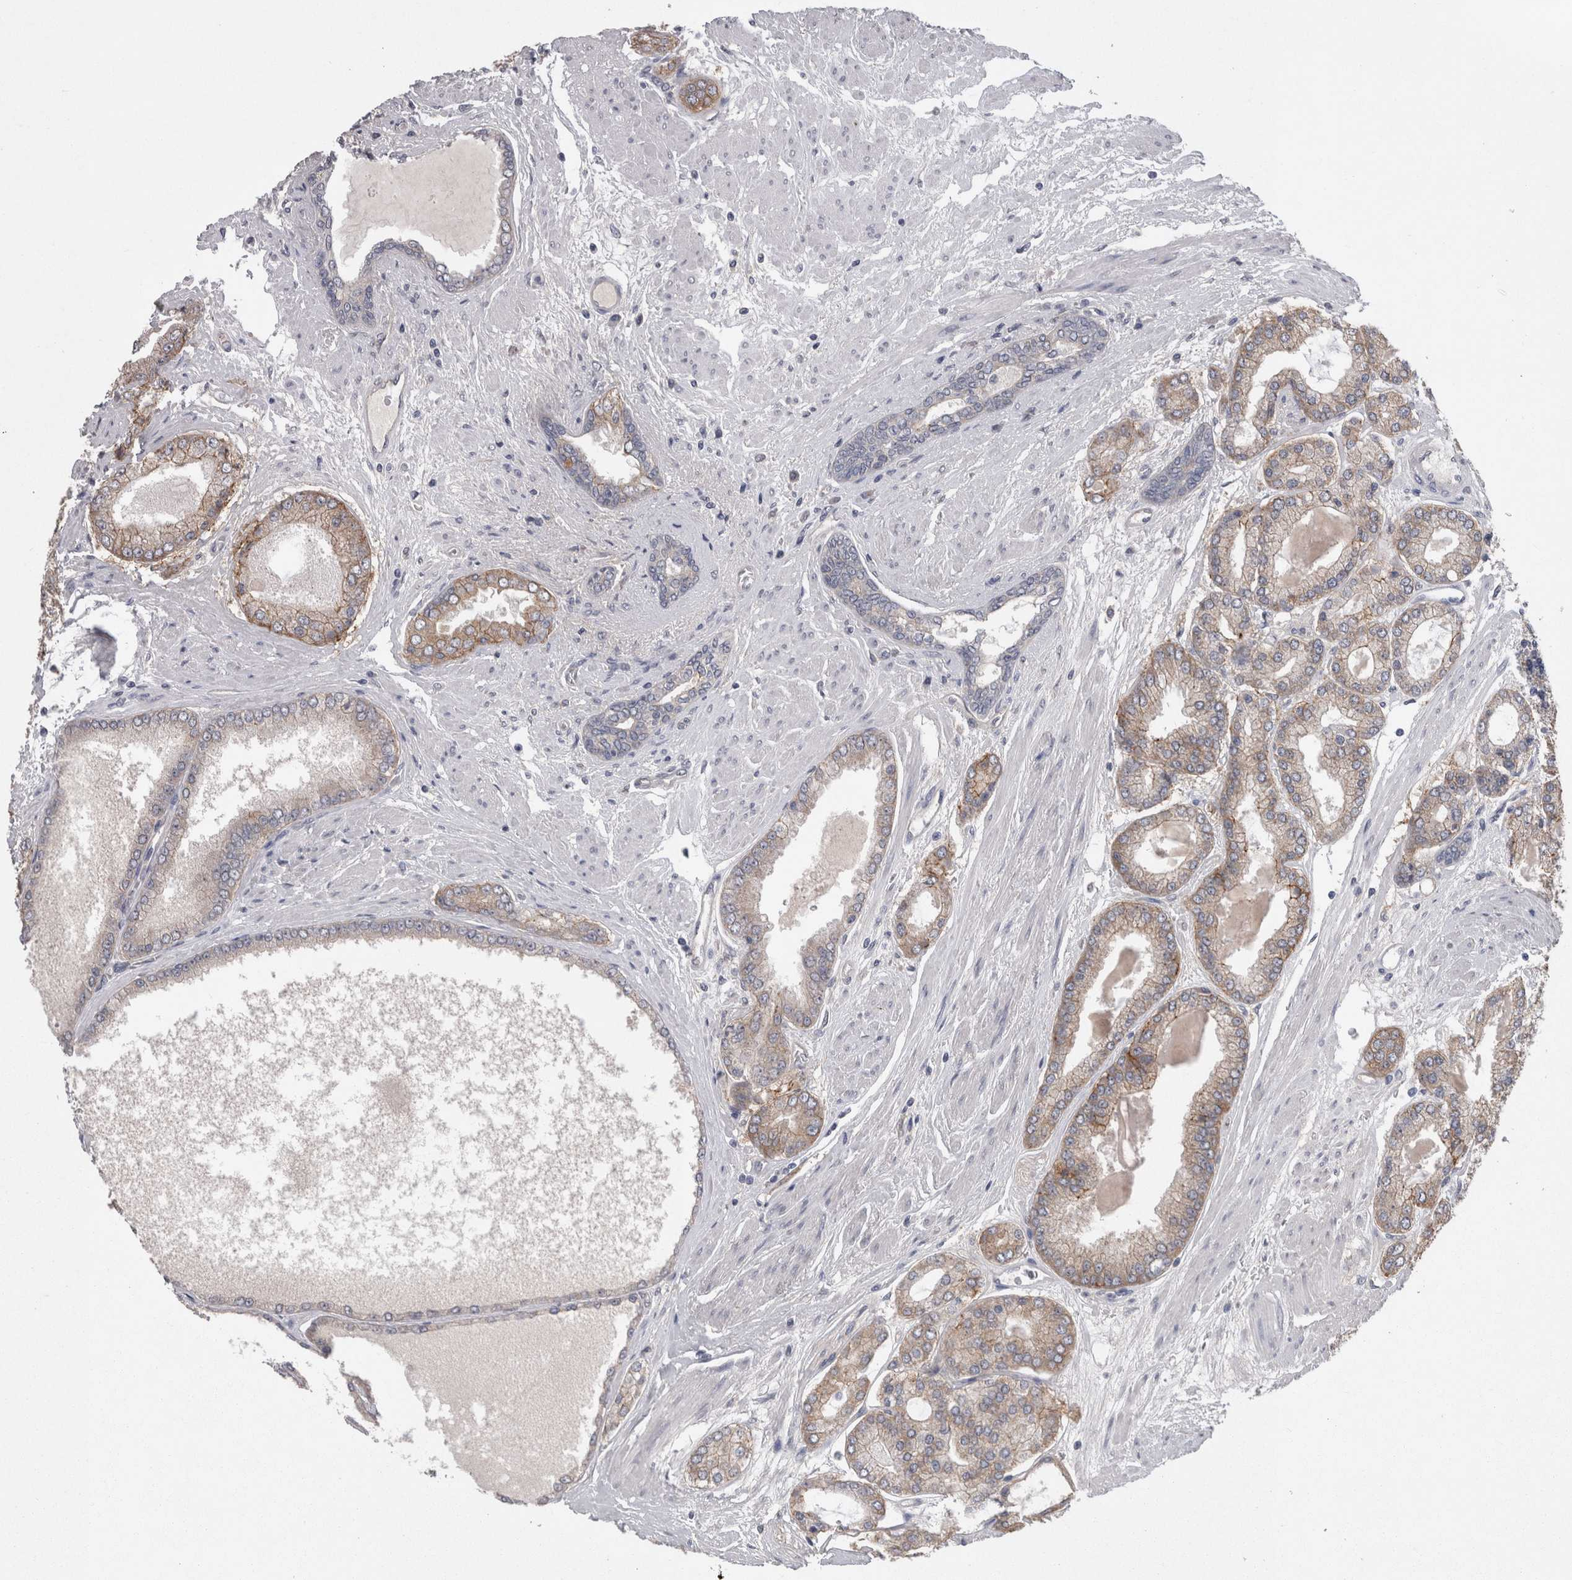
{"staining": {"intensity": "moderate", "quantity": ">75%", "location": "cytoplasmic/membranous"}, "tissue": "prostate cancer", "cell_type": "Tumor cells", "image_type": "cancer", "snomed": [{"axis": "morphology", "description": "Adenocarcinoma, High grade"}, {"axis": "topography", "description": "Prostate"}], "caption": "A high-resolution photomicrograph shows immunohistochemistry staining of high-grade adenocarcinoma (prostate), which displays moderate cytoplasmic/membranous positivity in about >75% of tumor cells.", "gene": "NECTIN2", "patient": {"sex": "male", "age": 59}}